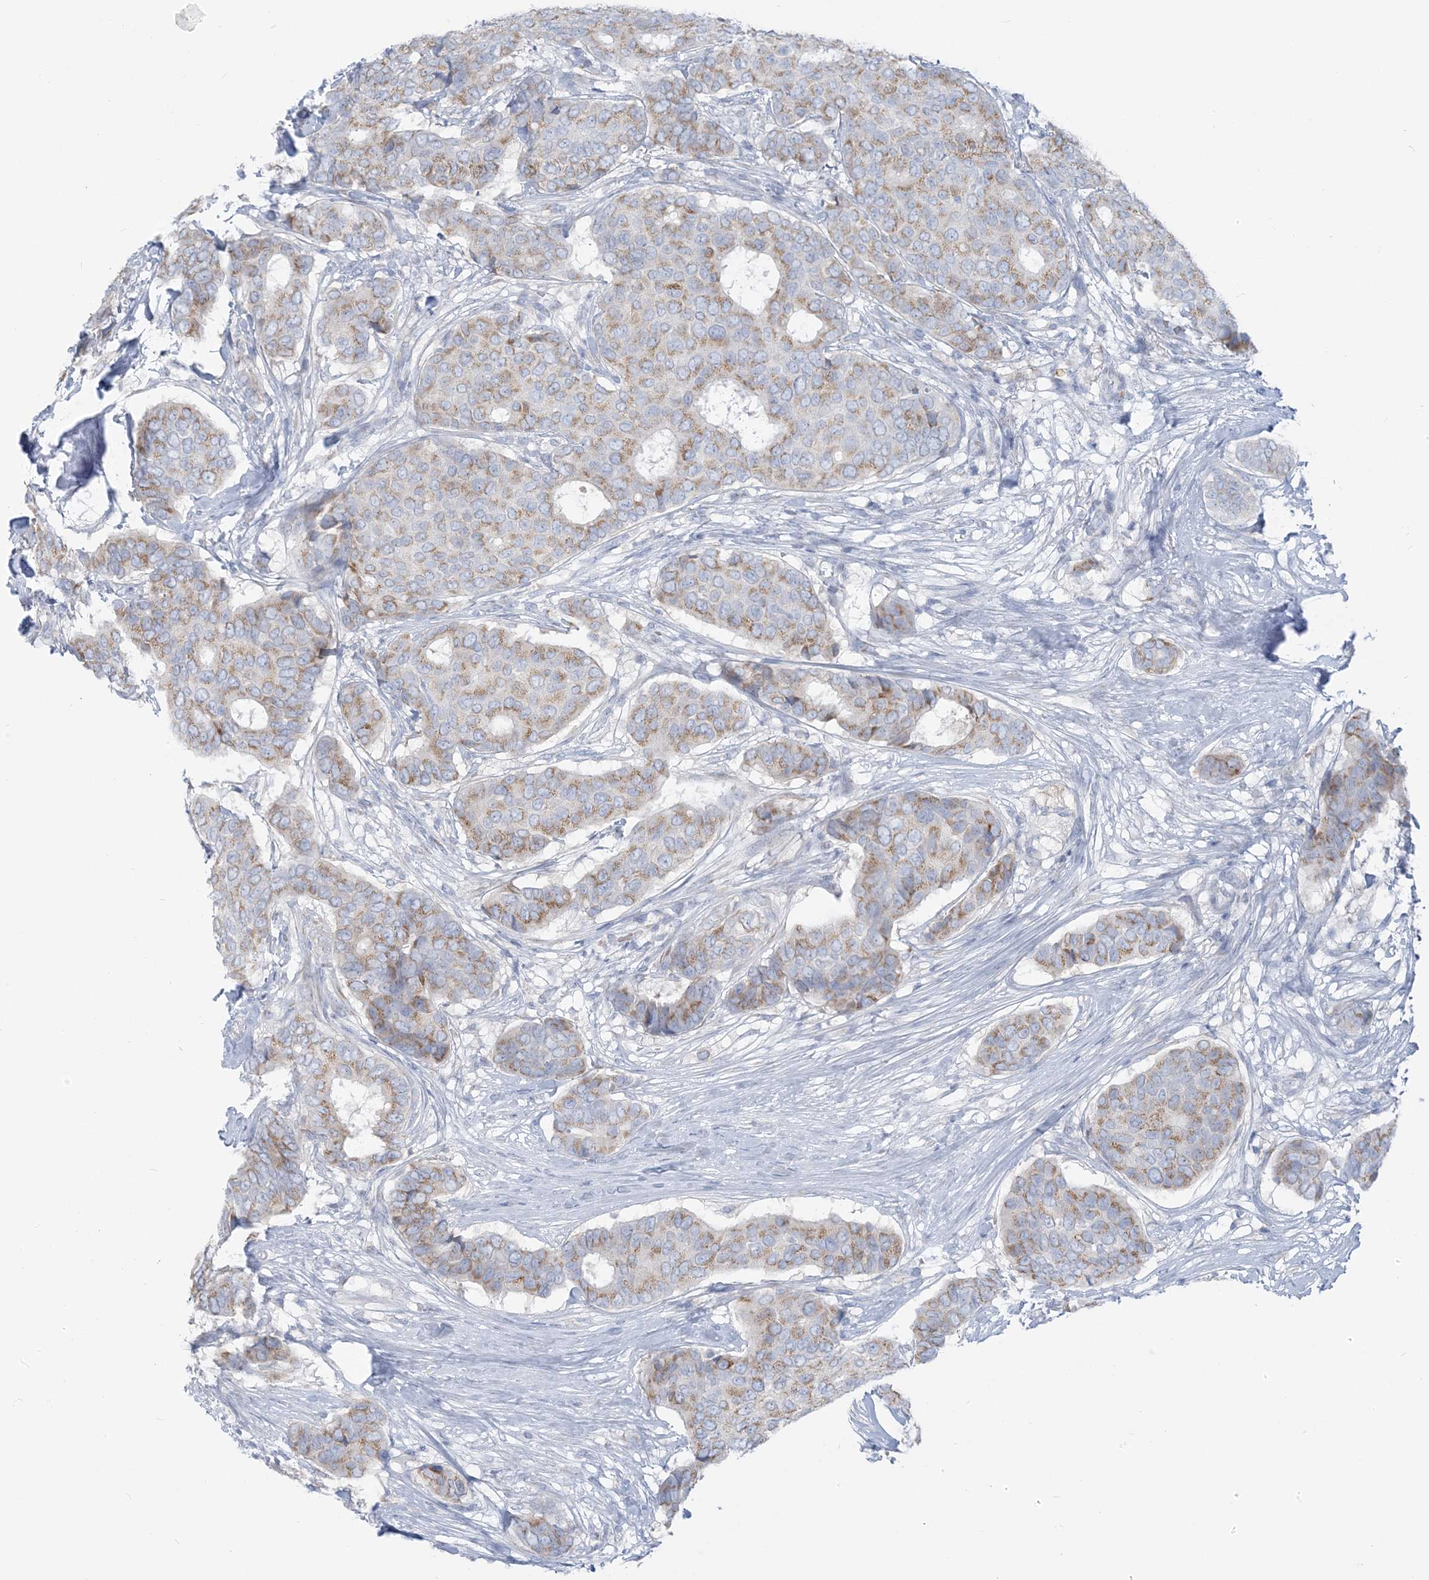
{"staining": {"intensity": "weak", "quantity": ">75%", "location": "cytoplasmic/membranous"}, "tissue": "breast cancer", "cell_type": "Tumor cells", "image_type": "cancer", "snomed": [{"axis": "morphology", "description": "Duct carcinoma"}, {"axis": "topography", "description": "Breast"}], "caption": "Immunohistochemical staining of human infiltrating ductal carcinoma (breast) exhibits weak cytoplasmic/membranous protein positivity in approximately >75% of tumor cells.", "gene": "SCML1", "patient": {"sex": "female", "age": 75}}